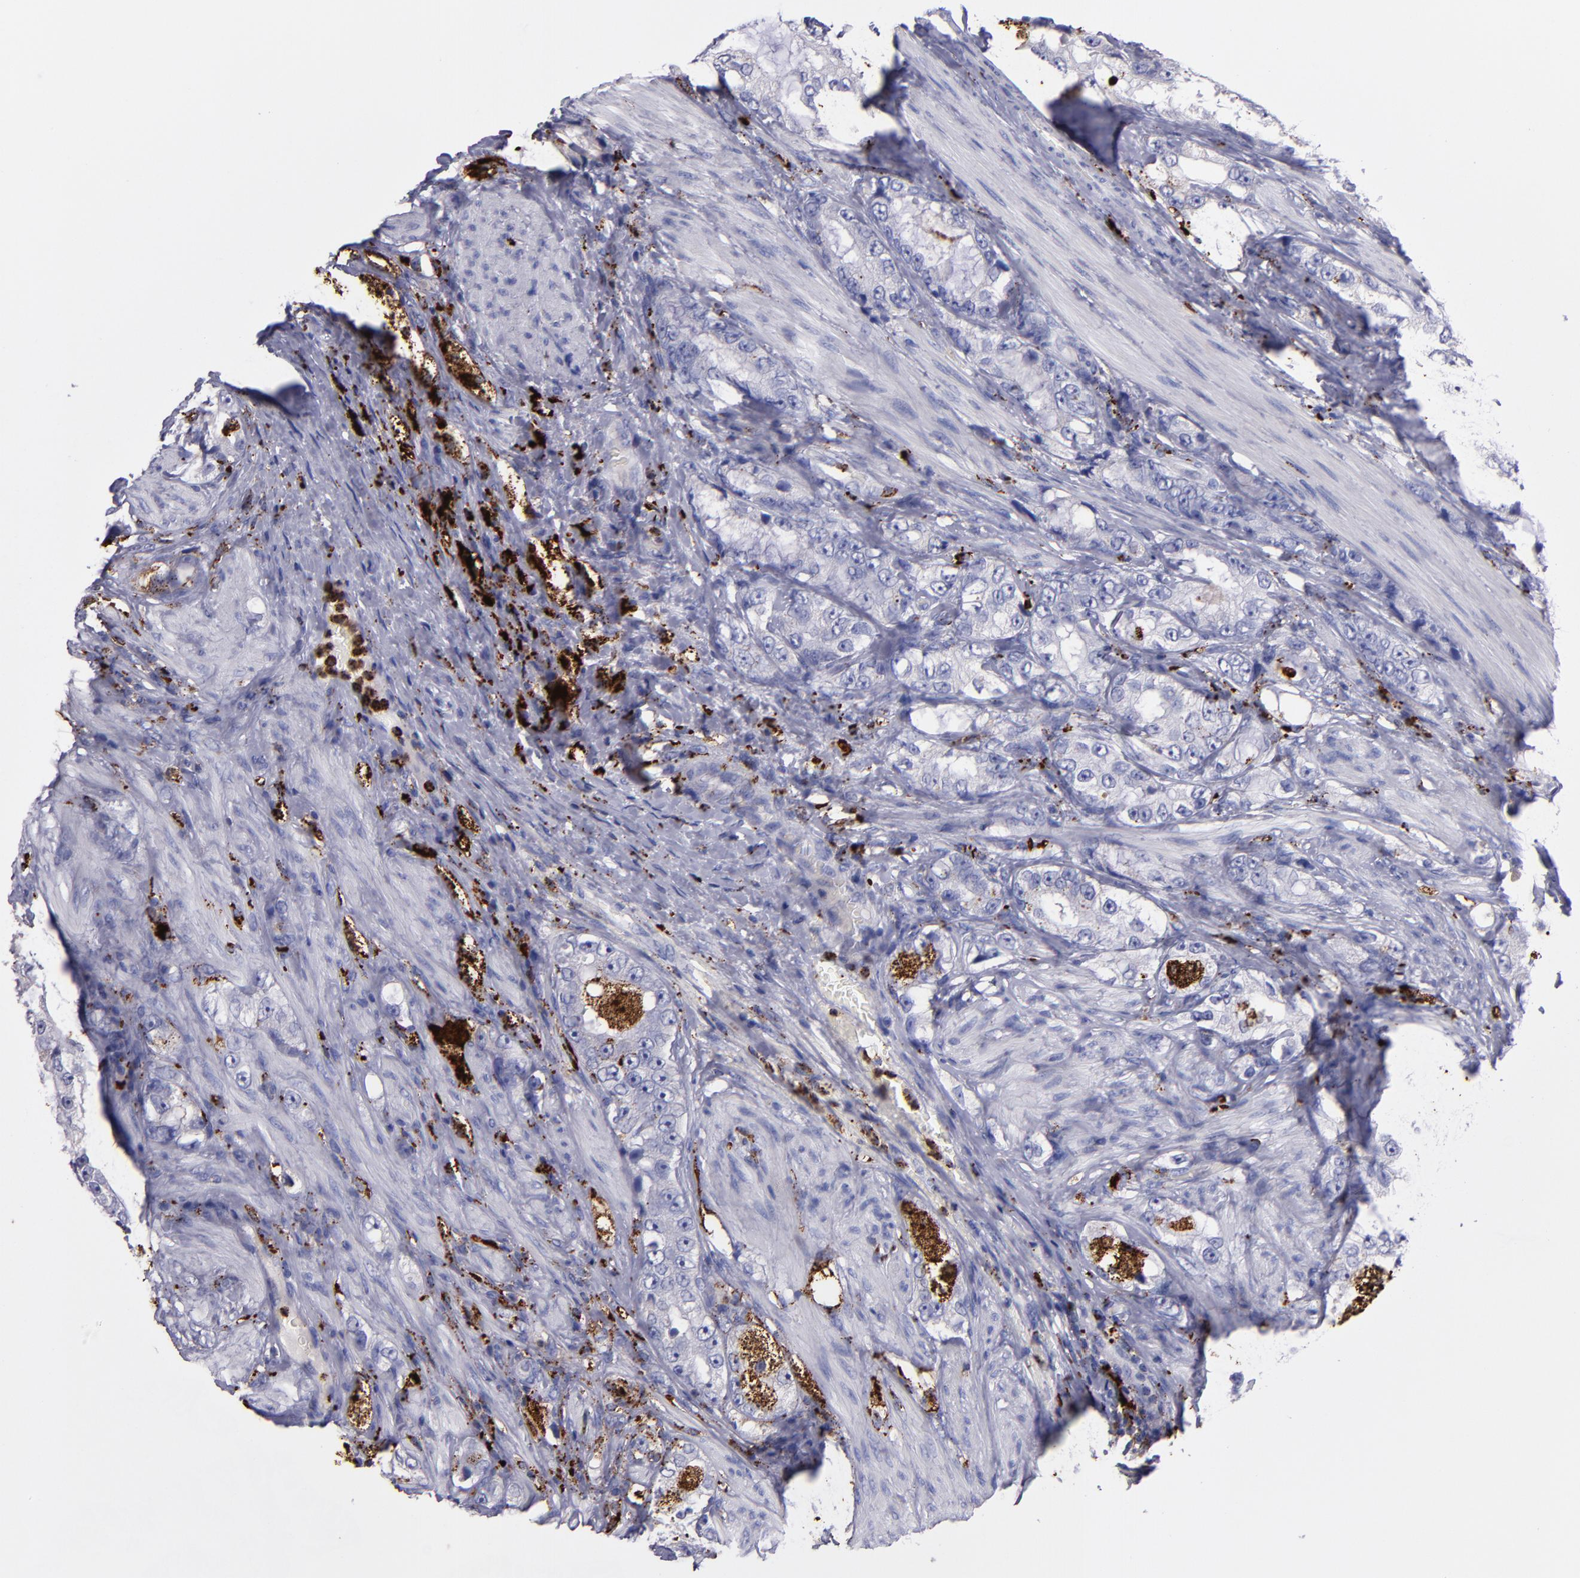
{"staining": {"intensity": "negative", "quantity": "none", "location": "none"}, "tissue": "prostate cancer", "cell_type": "Tumor cells", "image_type": "cancer", "snomed": [{"axis": "morphology", "description": "Adenocarcinoma, High grade"}, {"axis": "topography", "description": "Prostate"}], "caption": "DAB (3,3'-diaminobenzidine) immunohistochemical staining of human prostate cancer exhibits no significant staining in tumor cells.", "gene": "CTSS", "patient": {"sex": "male", "age": 63}}